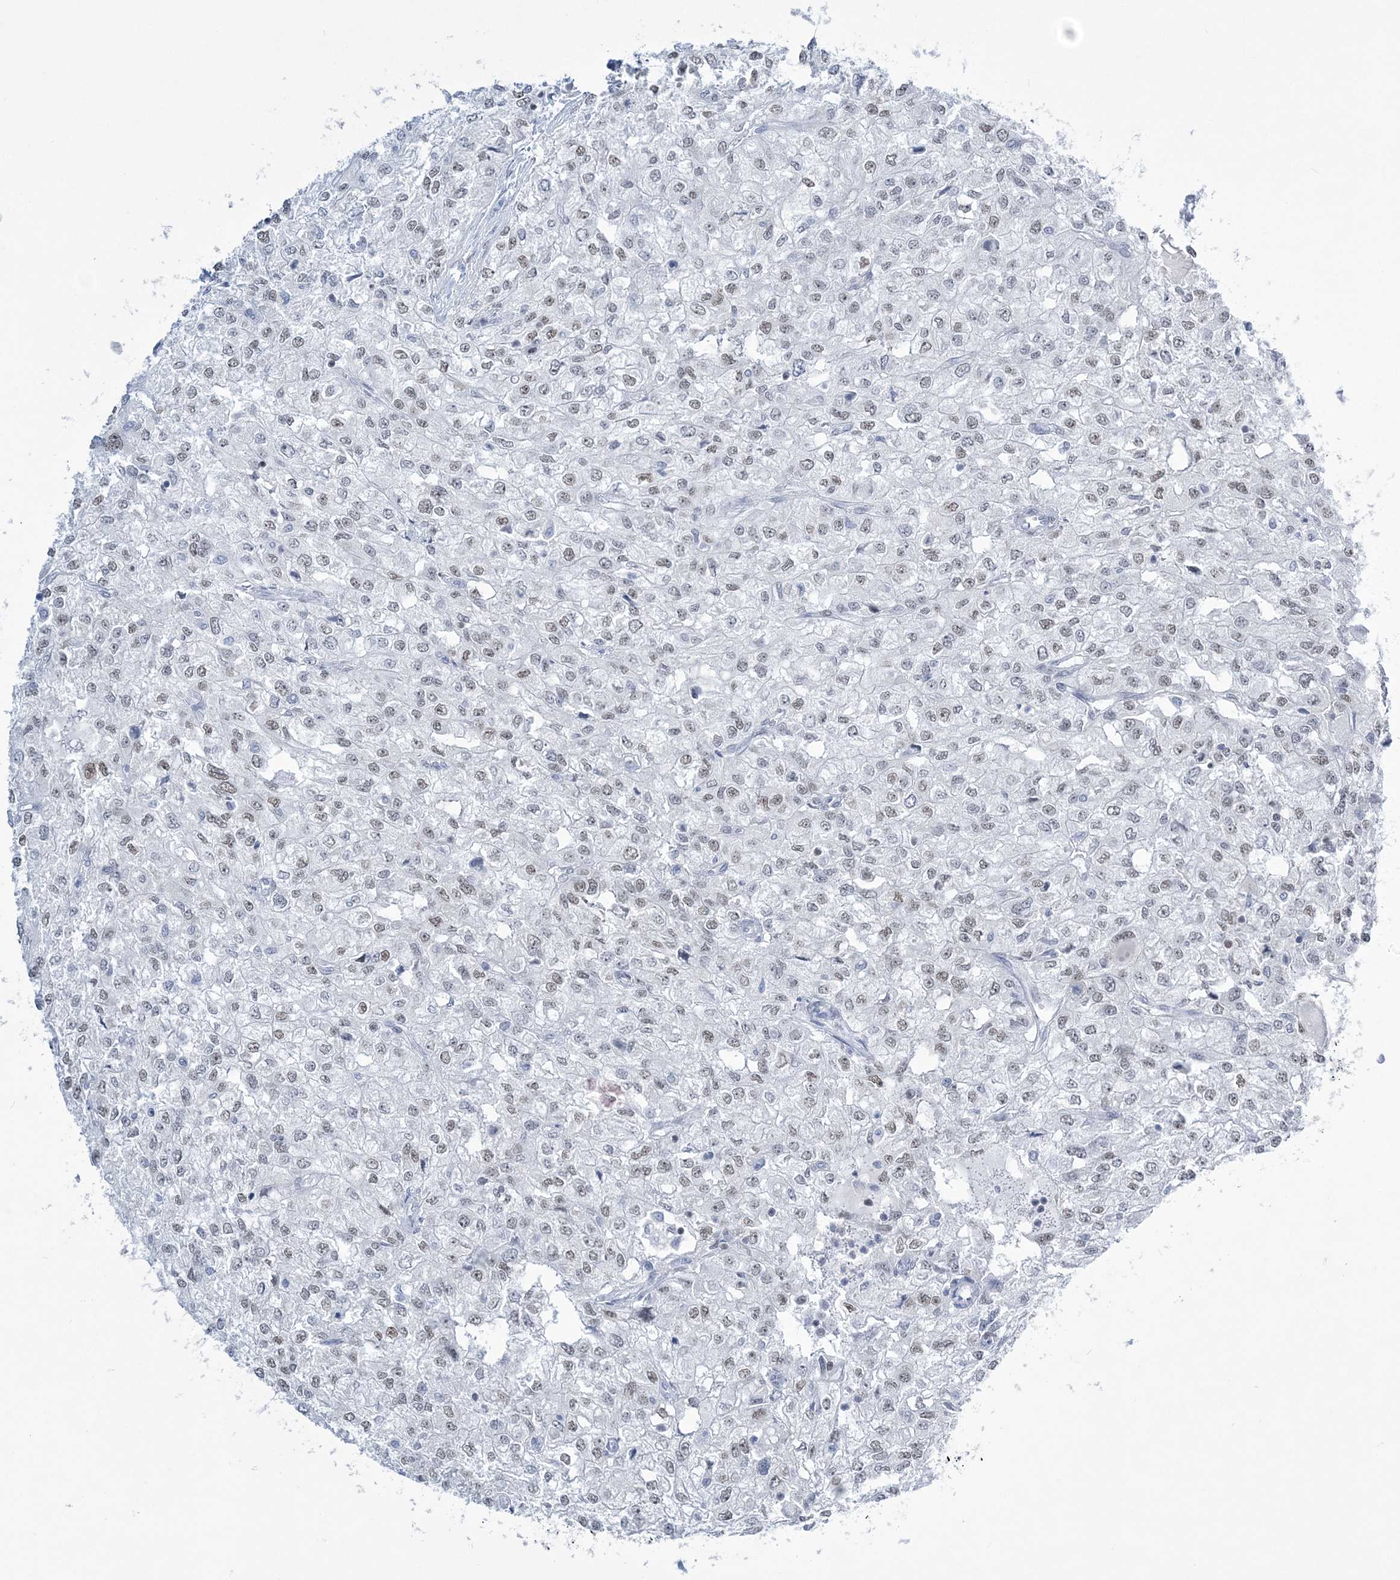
{"staining": {"intensity": "weak", "quantity": "<25%", "location": "nuclear"}, "tissue": "renal cancer", "cell_type": "Tumor cells", "image_type": "cancer", "snomed": [{"axis": "morphology", "description": "Adenocarcinoma, NOS"}, {"axis": "topography", "description": "Kidney"}], "caption": "Immunohistochemistry of adenocarcinoma (renal) reveals no expression in tumor cells. The staining is performed using DAB (3,3'-diaminobenzidine) brown chromogen with nuclei counter-stained in using hematoxylin.", "gene": "ZBTB7A", "patient": {"sex": "female", "age": 54}}